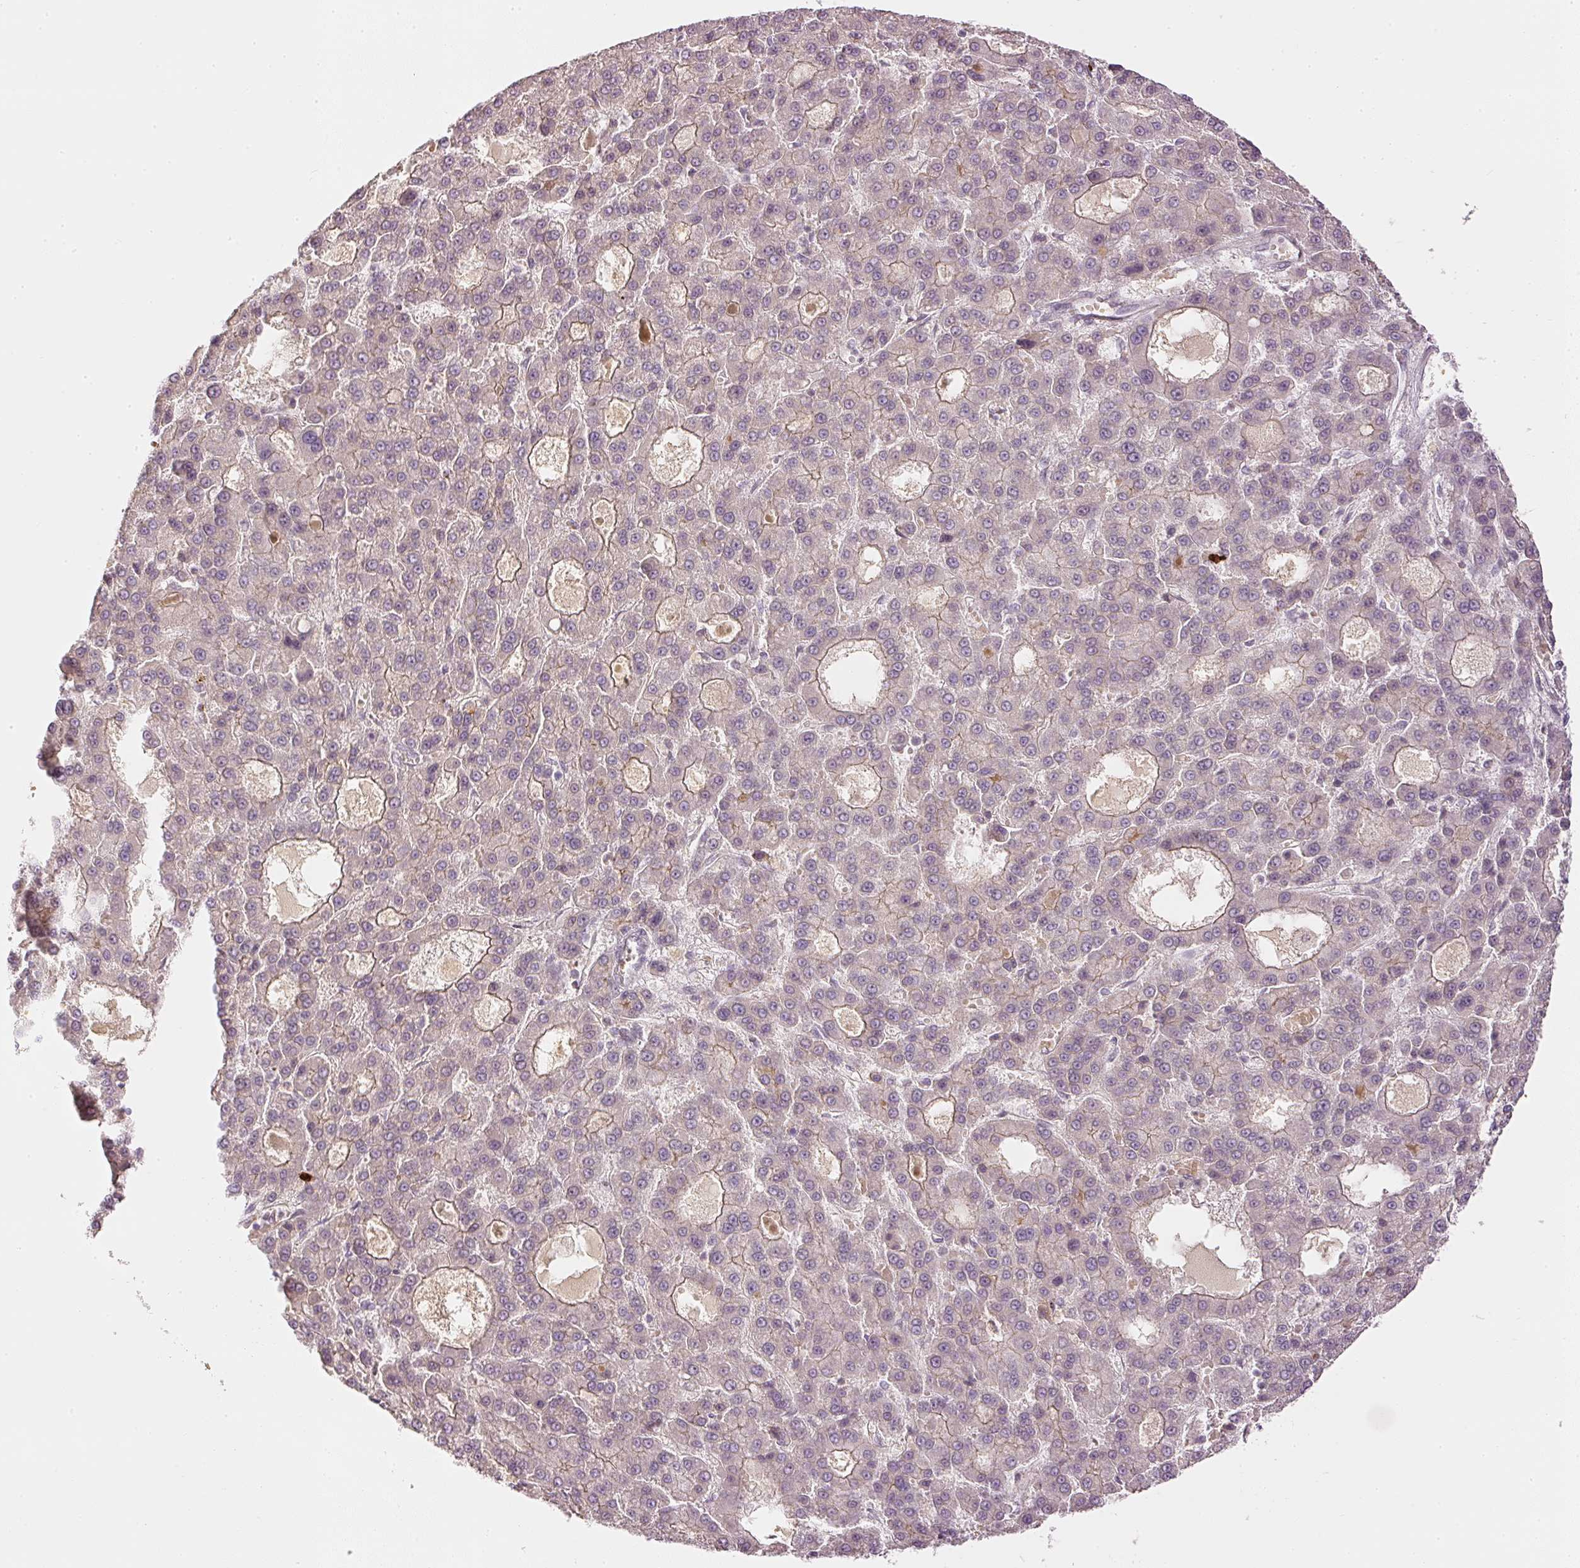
{"staining": {"intensity": "moderate", "quantity": "25%-75%", "location": "cytoplasmic/membranous"}, "tissue": "liver cancer", "cell_type": "Tumor cells", "image_type": "cancer", "snomed": [{"axis": "morphology", "description": "Carcinoma, Hepatocellular, NOS"}, {"axis": "topography", "description": "Liver"}], "caption": "Immunohistochemical staining of human liver cancer displays medium levels of moderate cytoplasmic/membranous staining in approximately 25%-75% of tumor cells.", "gene": "GZMA", "patient": {"sex": "male", "age": 70}}